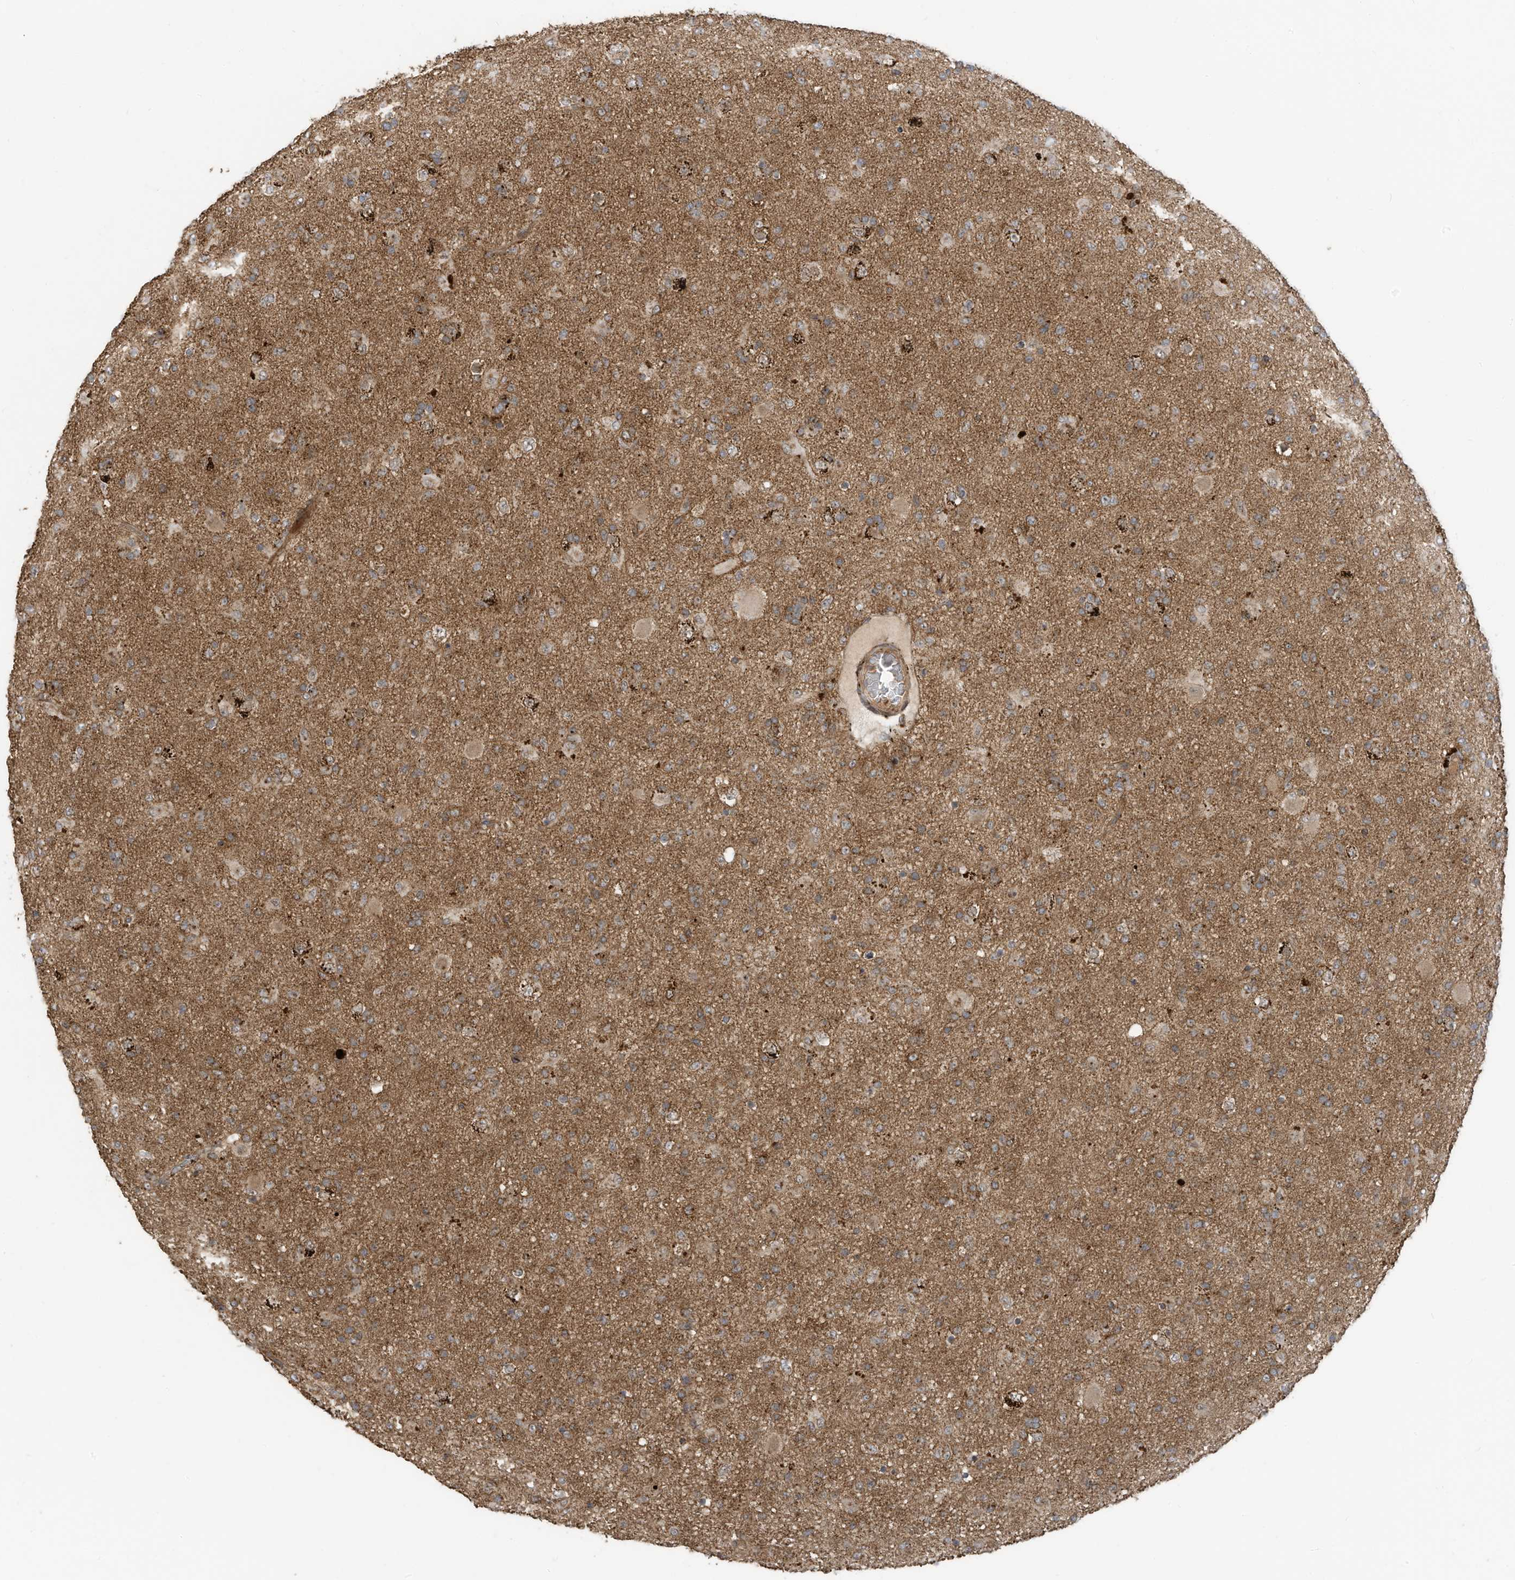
{"staining": {"intensity": "moderate", "quantity": ">75%", "location": "cytoplasmic/membranous"}, "tissue": "glioma", "cell_type": "Tumor cells", "image_type": "cancer", "snomed": [{"axis": "morphology", "description": "Glioma, malignant, Low grade"}, {"axis": "topography", "description": "Brain"}], "caption": "Malignant low-grade glioma stained with DAB IHC exhibits medium levels of moderate cytoplasmic/membranous positivity in about >75% of tumor cells.", "gene": "C2orf74", "patient": {"sex": "male", "age": 65}}